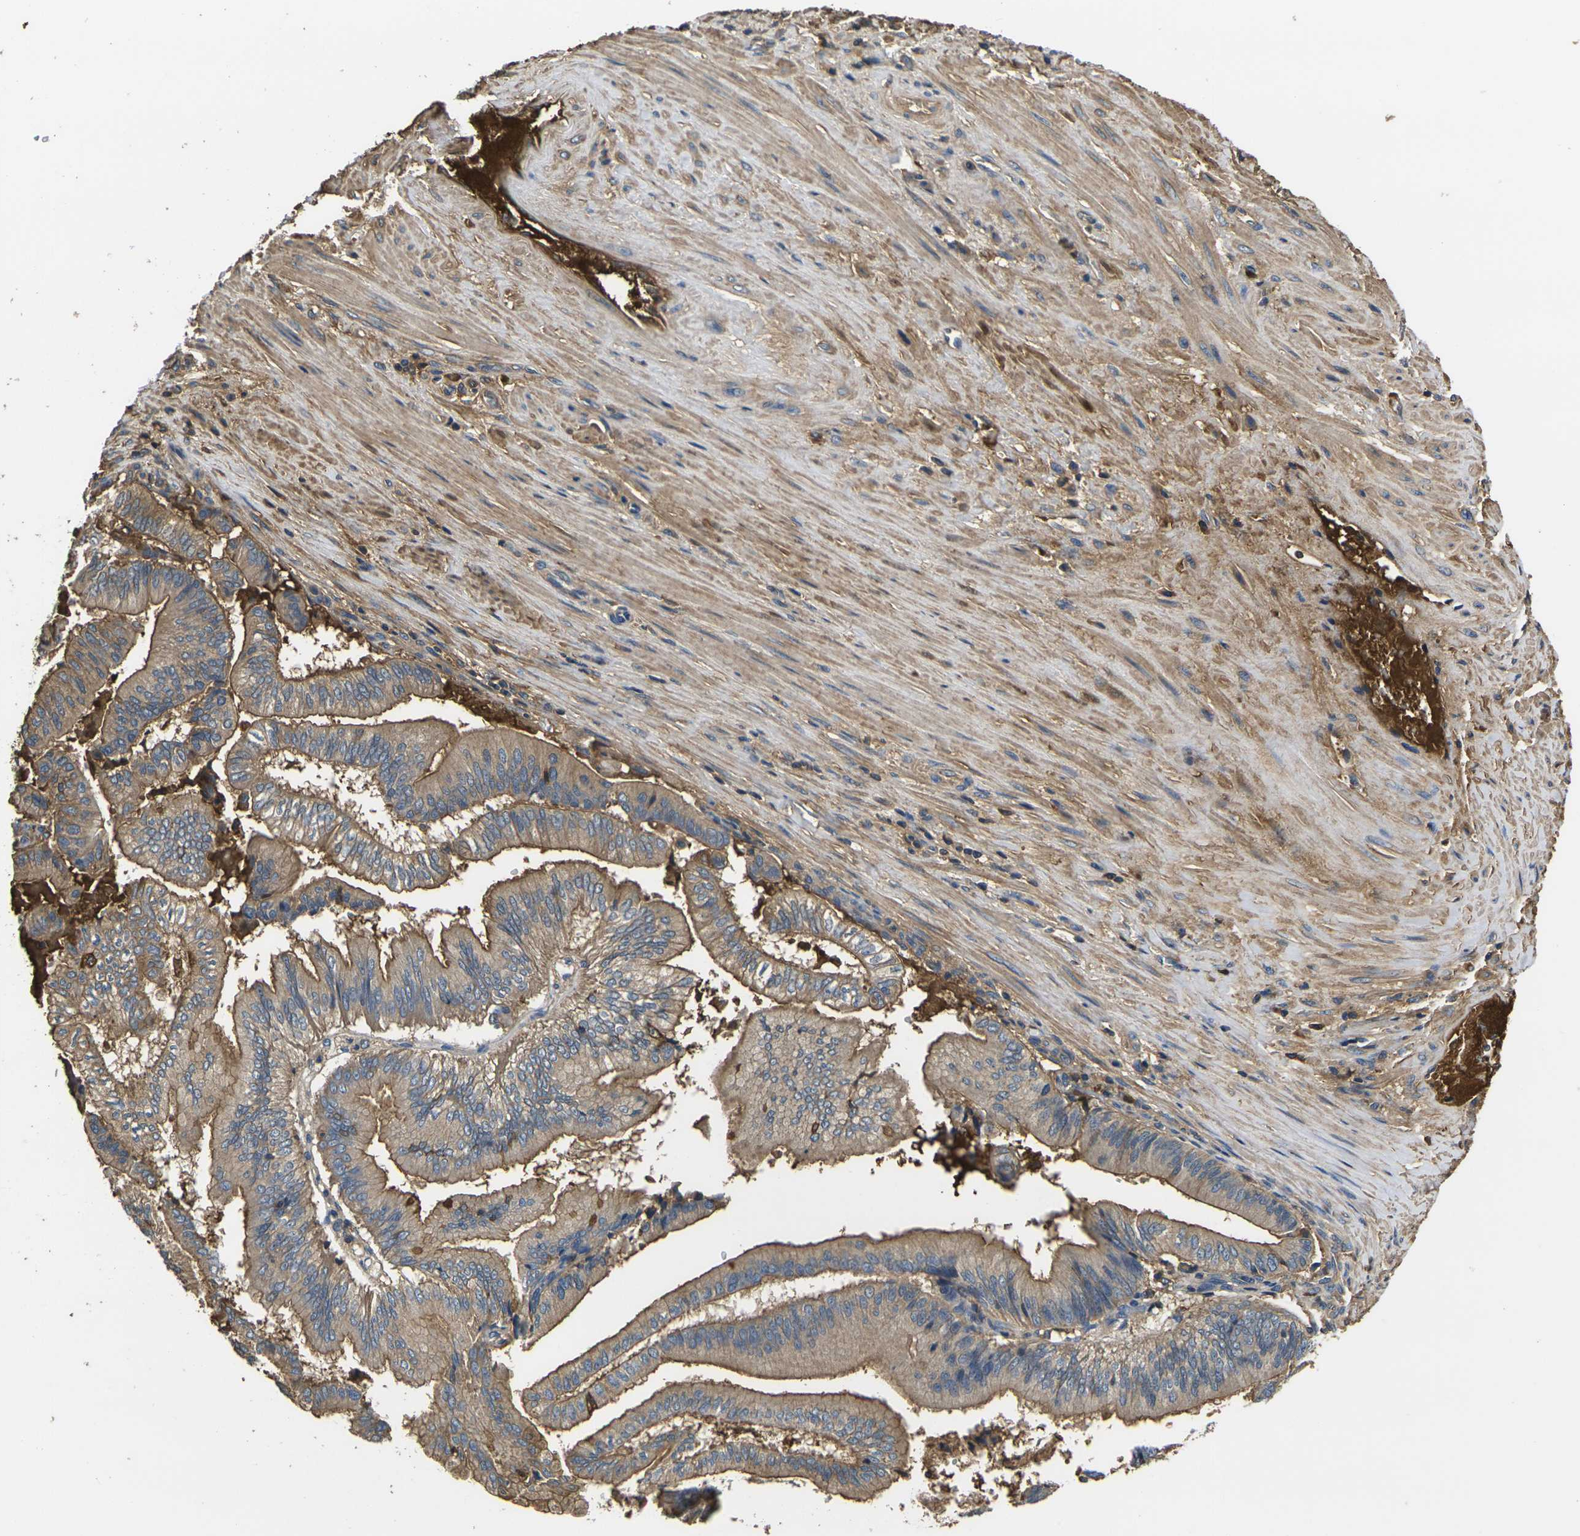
{"staining": {"intensity": "moderate", "quantity": ">75%", "location": "cytoplasmic/membranous"}, "tissue": "pancreatic cancer", "cell_type": "Tumor cells", "image_type": "cancer", "snomed": [{"axis": "morphology", "description": "Adenocarcinoma, NOS"}, {"axis": "topography", "description": "Pancreas"}], "caption": "An immunohistochemistry (IHC) histopathology image of tumor tissue is shown. Protein staining in brown shows moderate cytoplasmic/membranous positivity in adenocarcinoma (pancreatic) within tumor cells.", "gene": "HSPG2", "patient": {"sex": "male", "age": 82}}